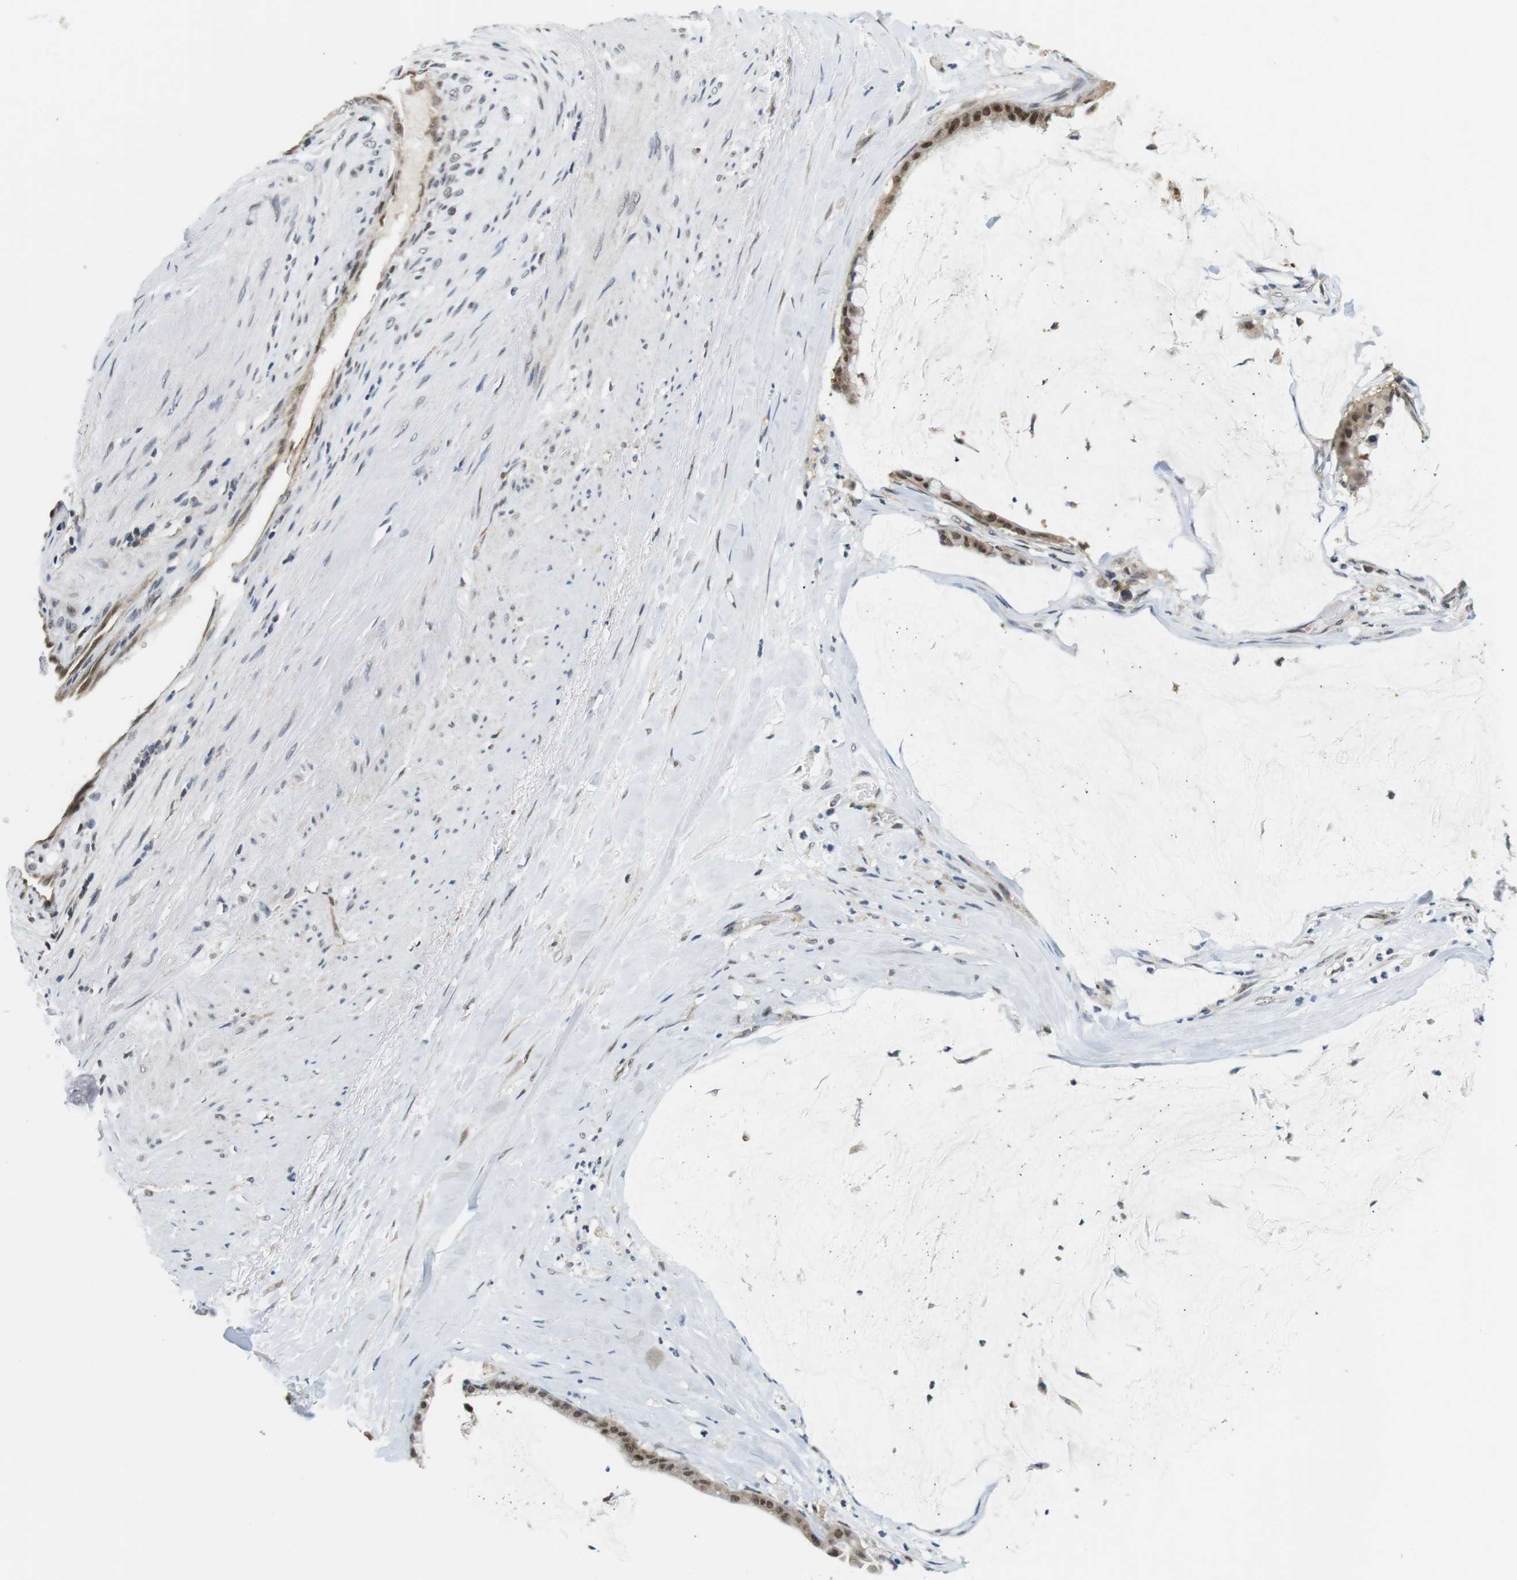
{"staining": {"intensity": "moderate", "quantity": ">75%", "location": "cytoplasmic/membranous,nuclear"}, "tissue": "pancreatic cancer", "cell_type": "Tumor cells", "image_type": "cancer", "snomed": [{"axis": "morphology", "description": "Adenocarcinoma, NOS"}, {"axis": "topography", "description": "Pancreas"}], "caption": "Immunohistochemistry (IHC) of pancreatic cancer (adenocarcinoma) exhibits medium levels of moderate cytoplasmic/membranous and nuclear positivity in about >75% of tumor cells.", "gene": "CSNK2B", "patient": {"sex": "male", "age": 41}}